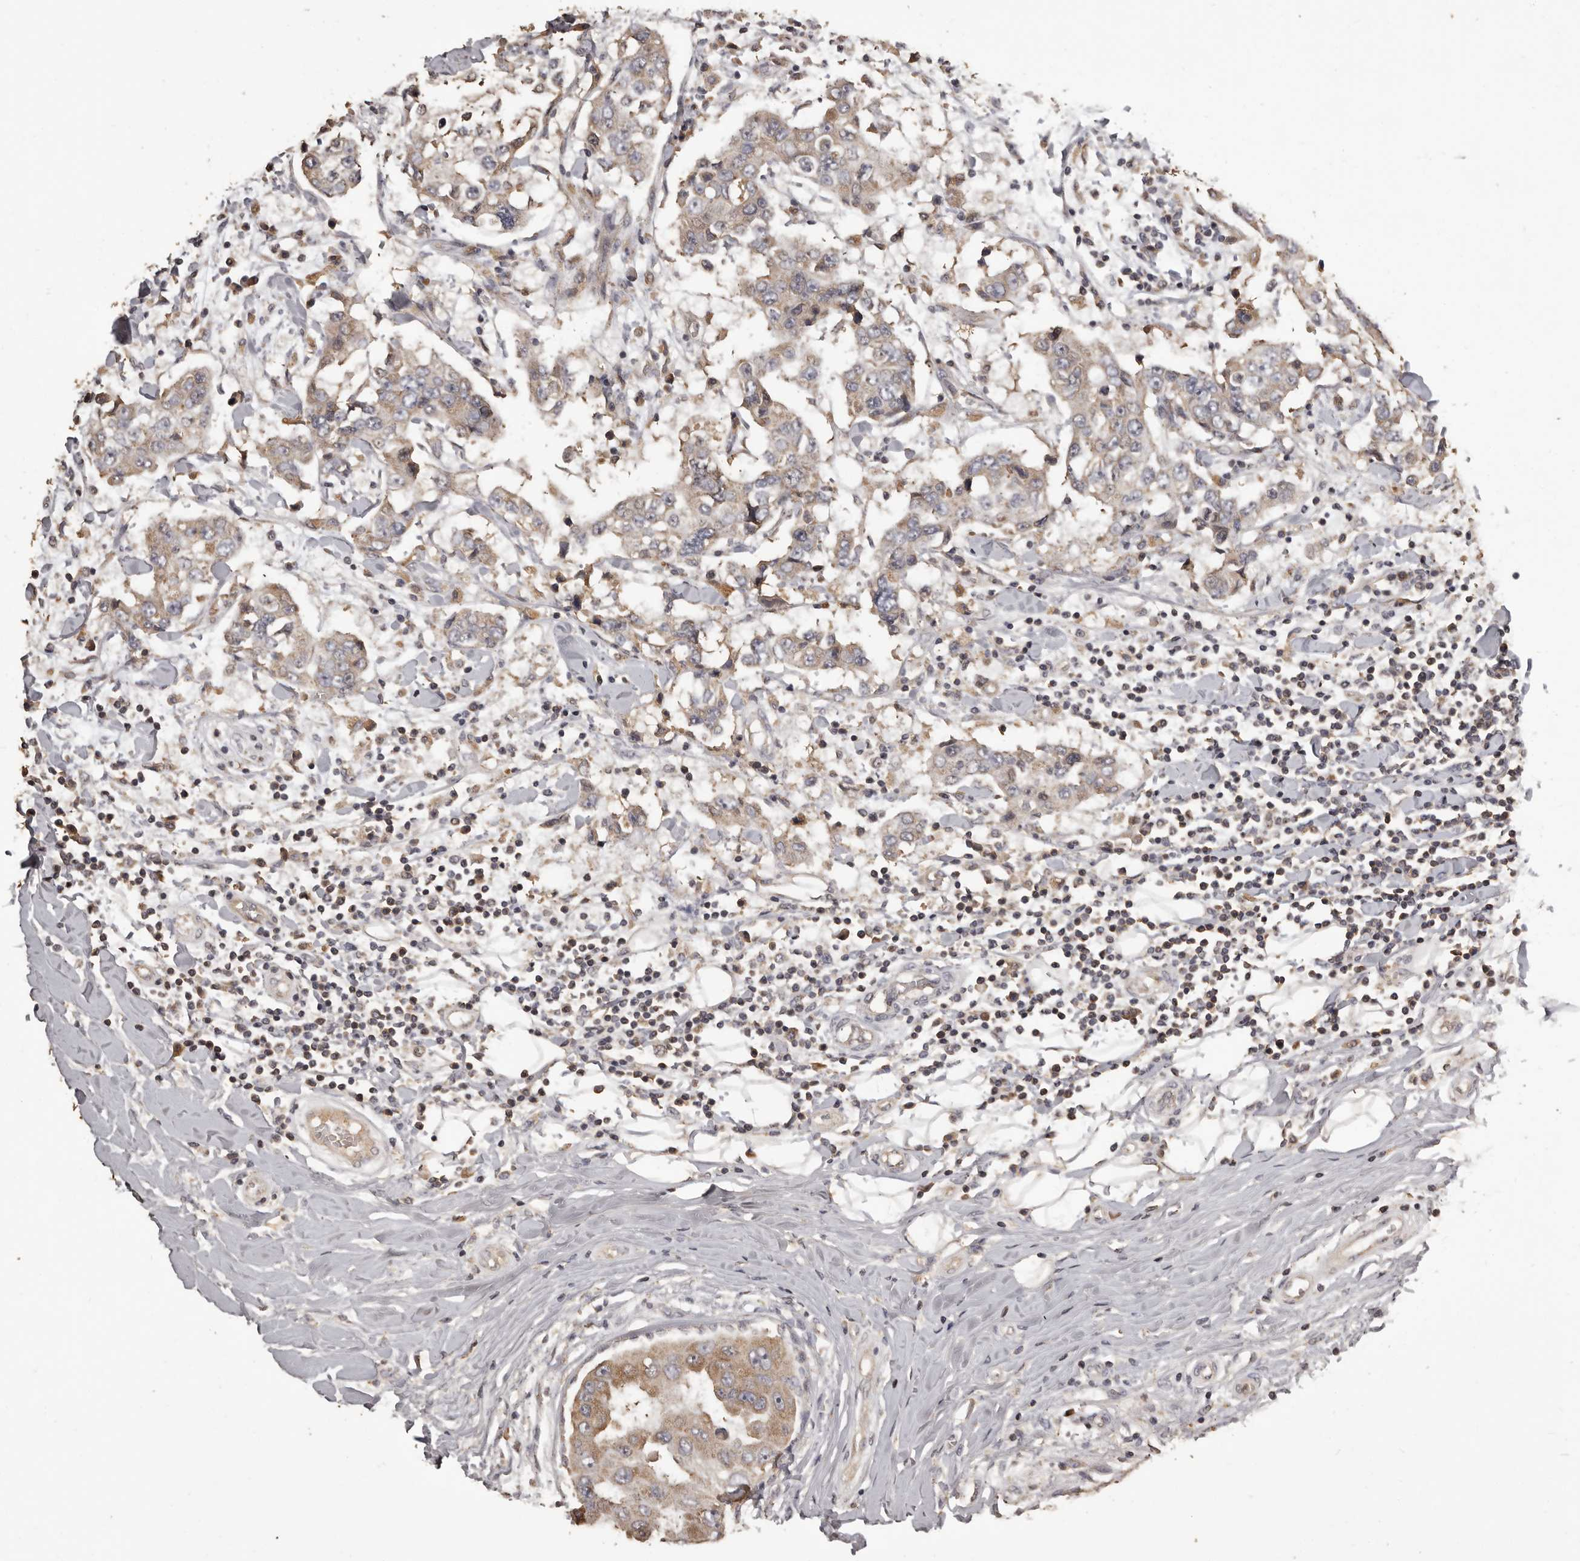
{"staining": {"intensity": "weak", "quantity": "25%-75%", "location": "cytoplasmic/membranous"}, "tissue": "breast cancer", "cell_type": "Tumor cells", "image_type": "cancer", "snomed": [{"axis": "morphology", "description": "Duct carcinoma"}, {"axis": "topography", "description": "Breast"}], "caption": "High-power microscopy captured an IHC histopathology image of breast cancer (invasive ductal carcinoma), revealing weak cytoplasmic/membranous expression in about 25%-75% of tumor cells.", "gene": "MGAT5", "patient": {"sex": "female", "age": 27}}